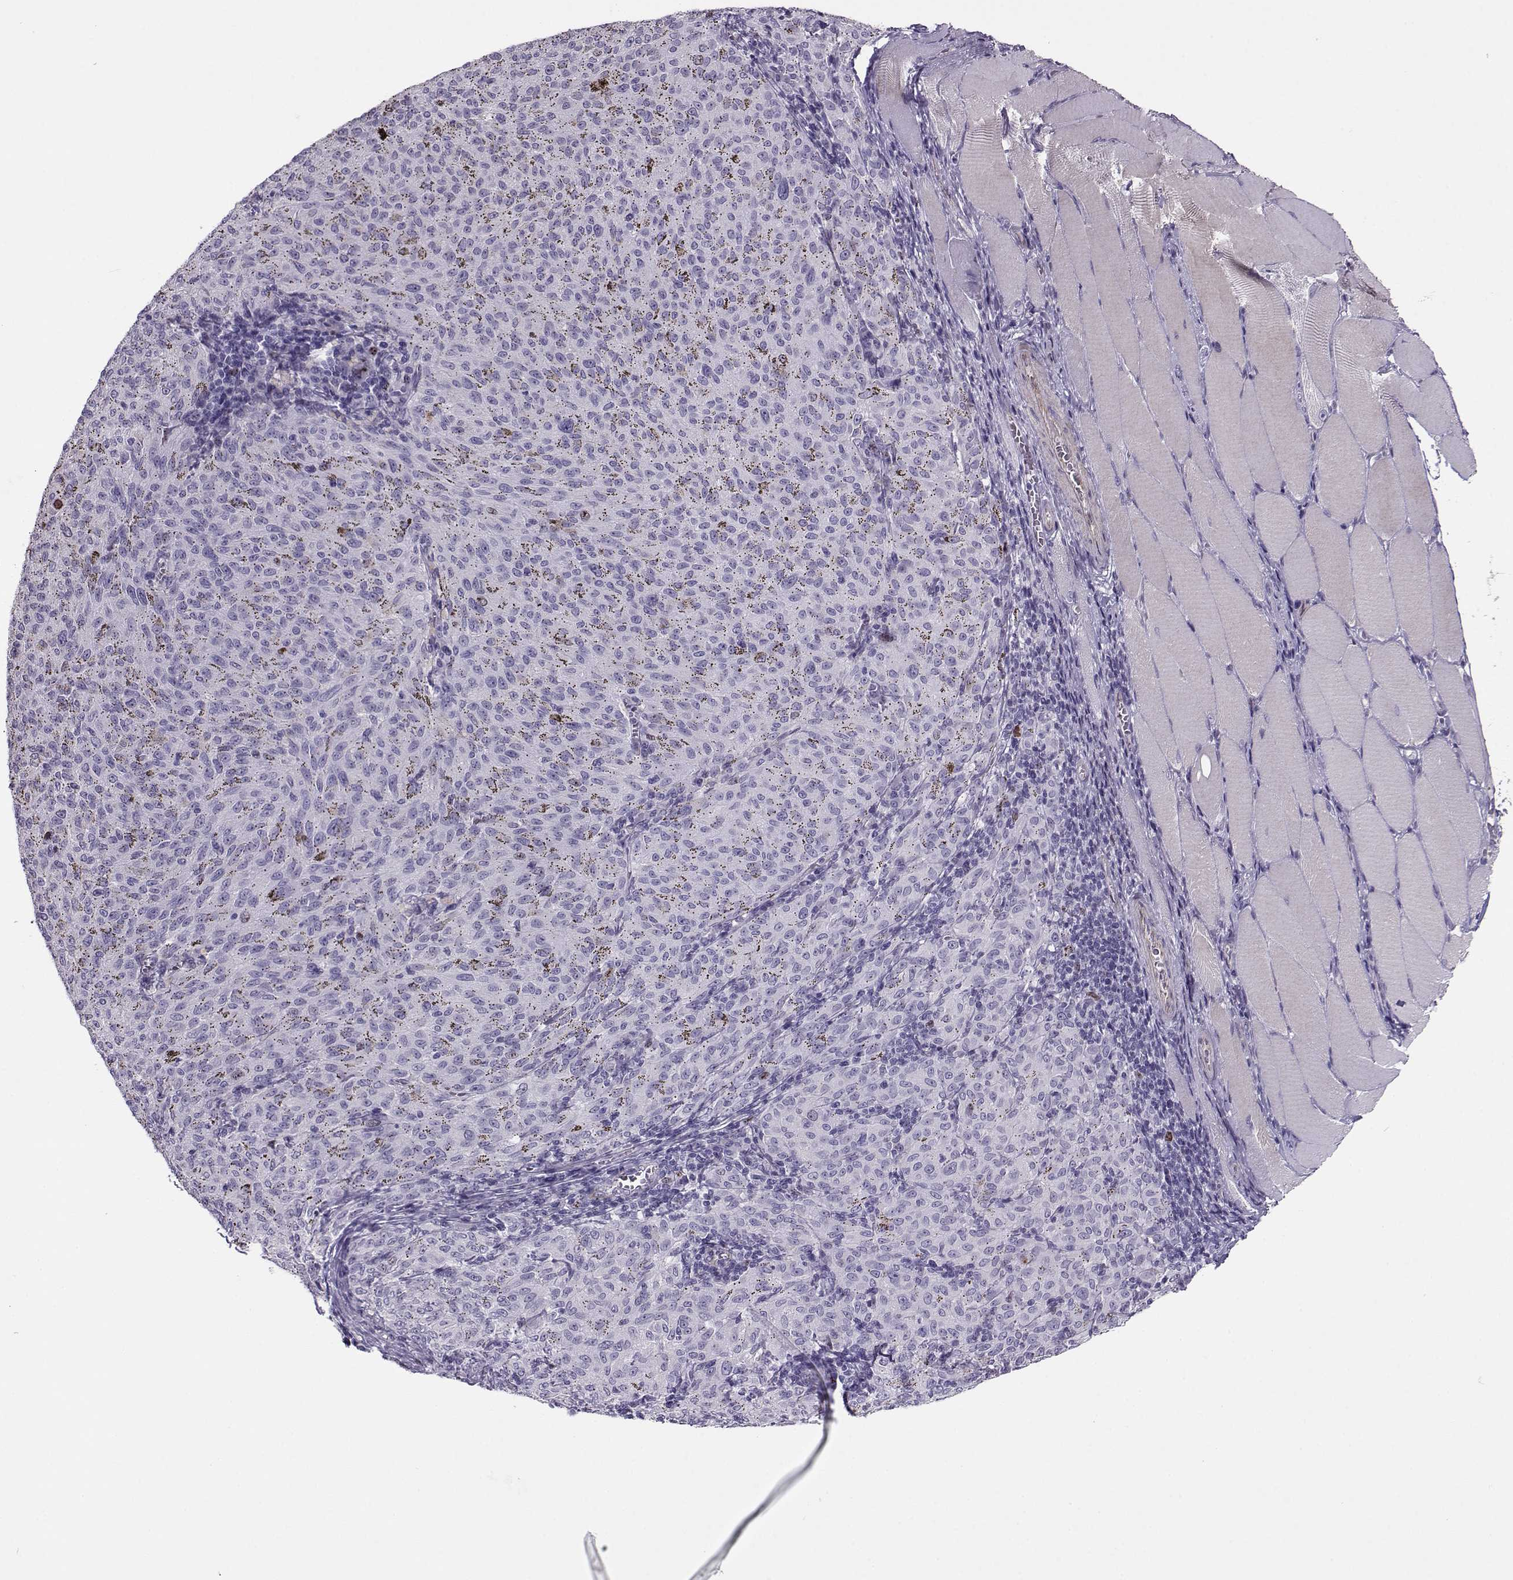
{"staining": {"intensity": "negative", "quantity": "none", "location": "none"}, "tissue": "melanoma", "cell_type": "Tumor cells", "image_type": "cancer", "snomed": [{"axis": "morphology", "description": "Malignant melanoma, NOS"}, {"axis": "topography", "description": "Skin"}], "caption": "This is a micrograph of IHC staining of malignant melanoma, which shows no positivity in tumor cells.", "gene": "NPW", "patient": {"sex": "female", "age": 72}}